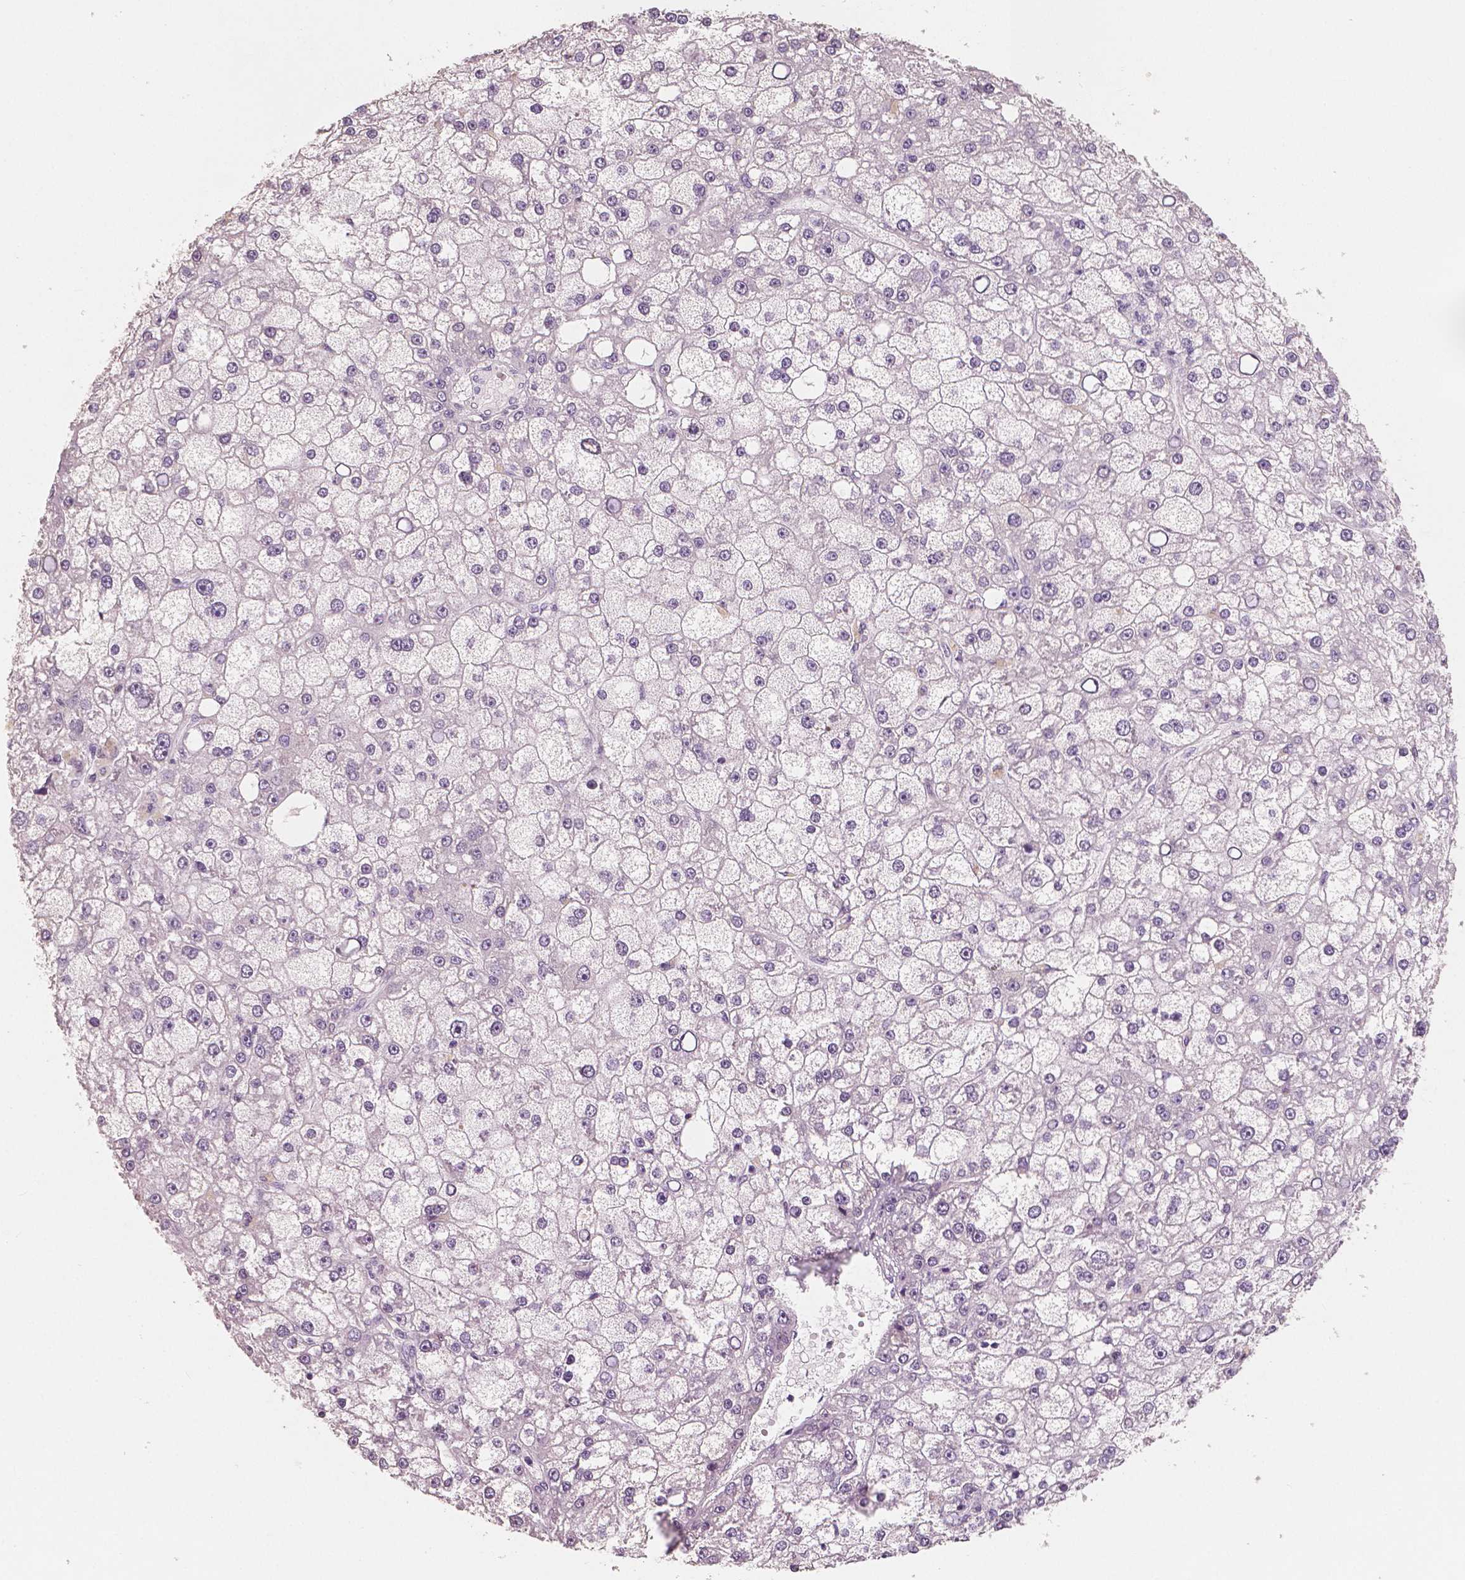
{"staining": {"intensity": "negative", "quantity": "none", "location": "none"}, "tissue": "liver cancer", "cell_type": "Tumor cells", "image_type": "cancer", "snomed": [{"axis": "morphology", "description": "Carcinoma, Hepatocellular, NOS"}, {"axis": "topography", "description": "Liver"}], "caption": "This is an immunohistochemistry photomicrograph of human liver hepatocellular carcinoma. There is no staining in tumor cells.", "gene": "NECAB1", "patient": {"sex": "male", "age": 67}}